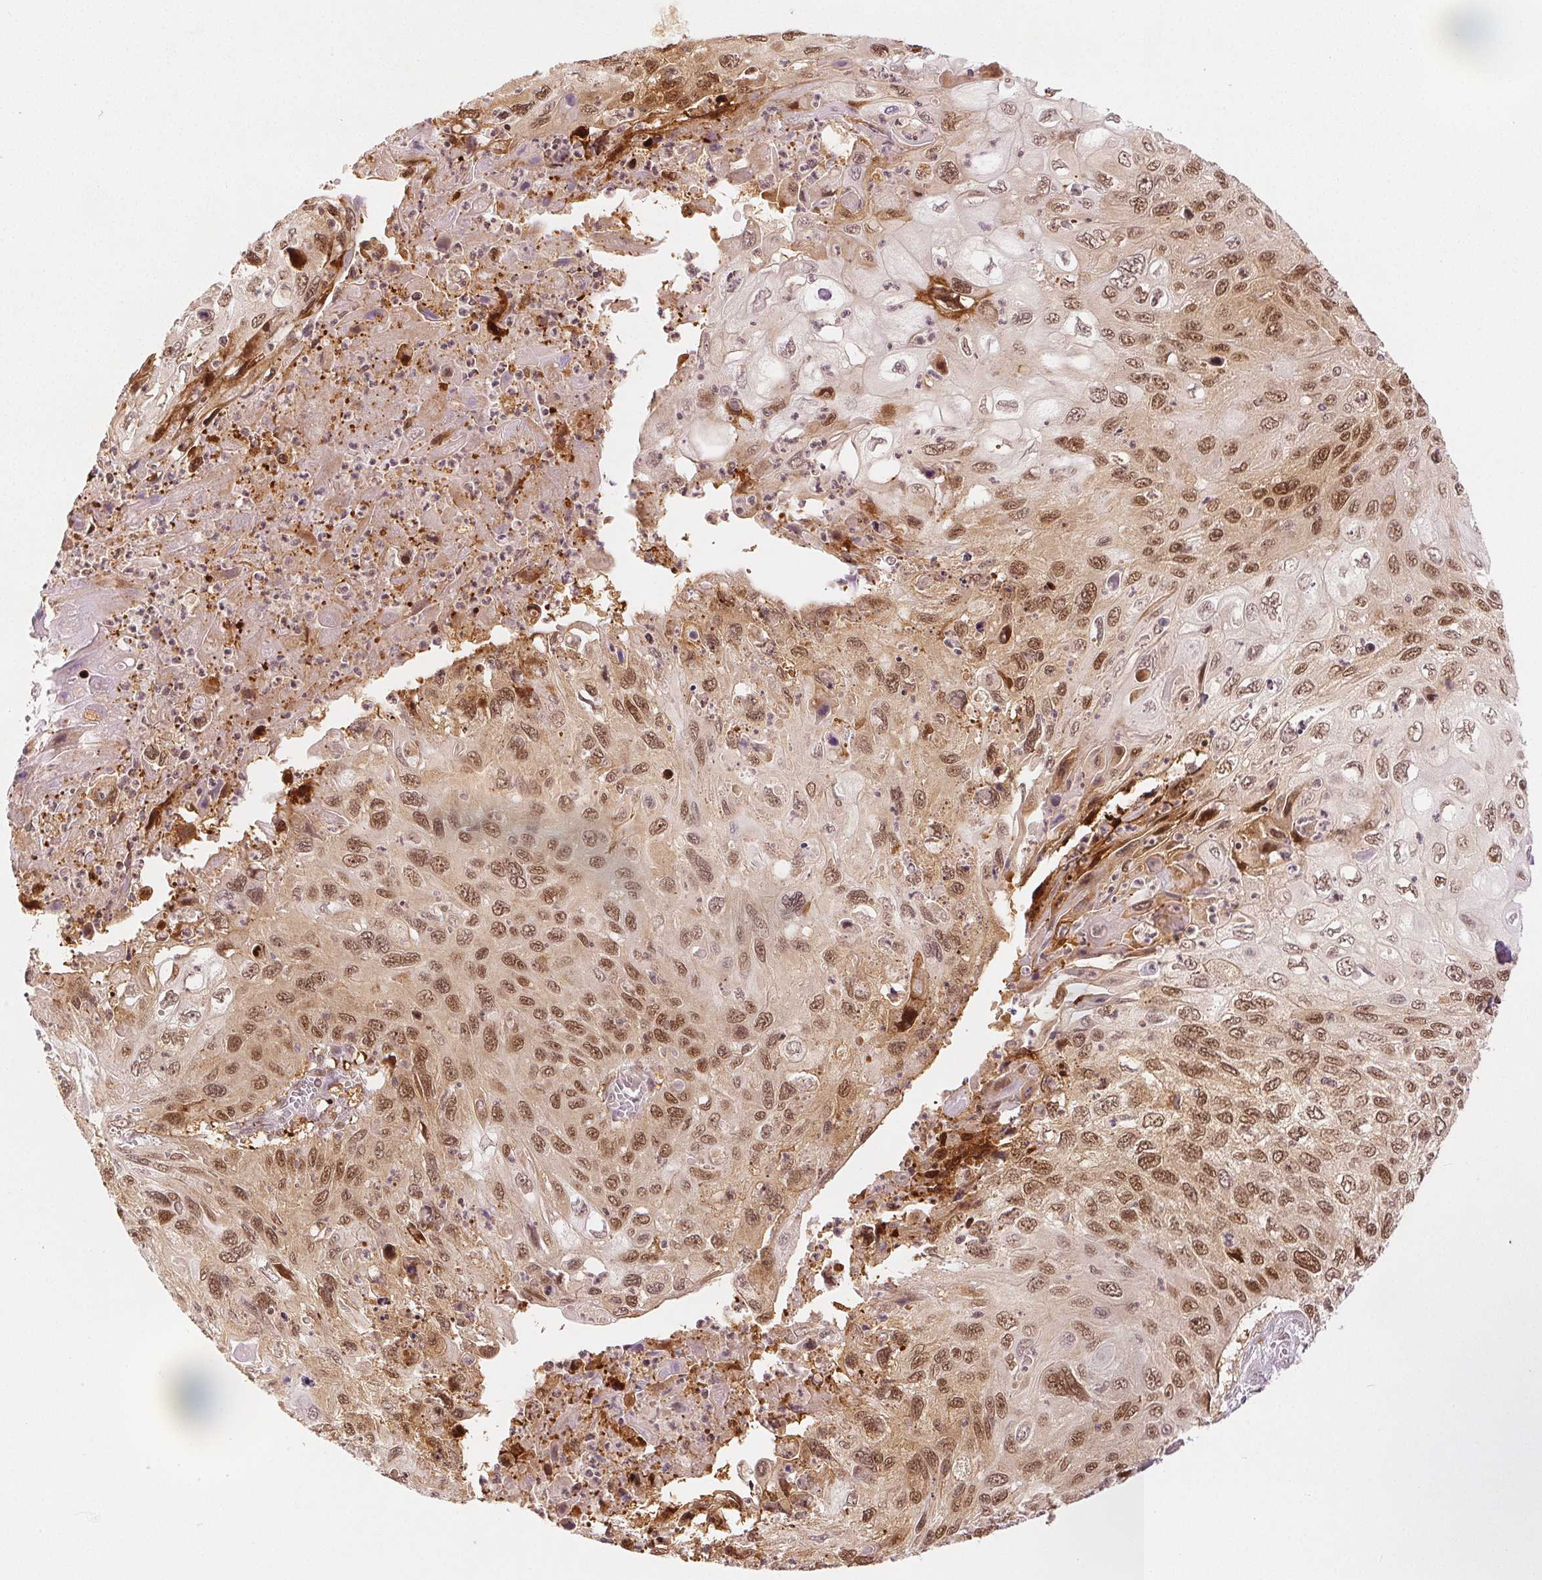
{"staining": {"intensity": "moderate", "quantity": ">75%", "location": "nuclear"}, "tissue": "cervical cancer", "cell_type": "Tumor cells", "image_type": "cancer", "snomed": [{"axis": "morphology", "description": "Squamous cell carcinoma, NOS"}, {"axis": "topography", "description": "Cervix"}], "caption": "DAB immunohistochemical staining of cervical squamous cell carcinoma demonstrates moderate nuclear protein staining in approximately >75% of tumor cells. The protein is stained brown, and the nuclei are stained in blue (DAB (3,3'-diaminobenzidine) IHC with brightfield microscopy, high magnification).", "gene": "DEK", "patient": {"sex": "female", "age": 70}}